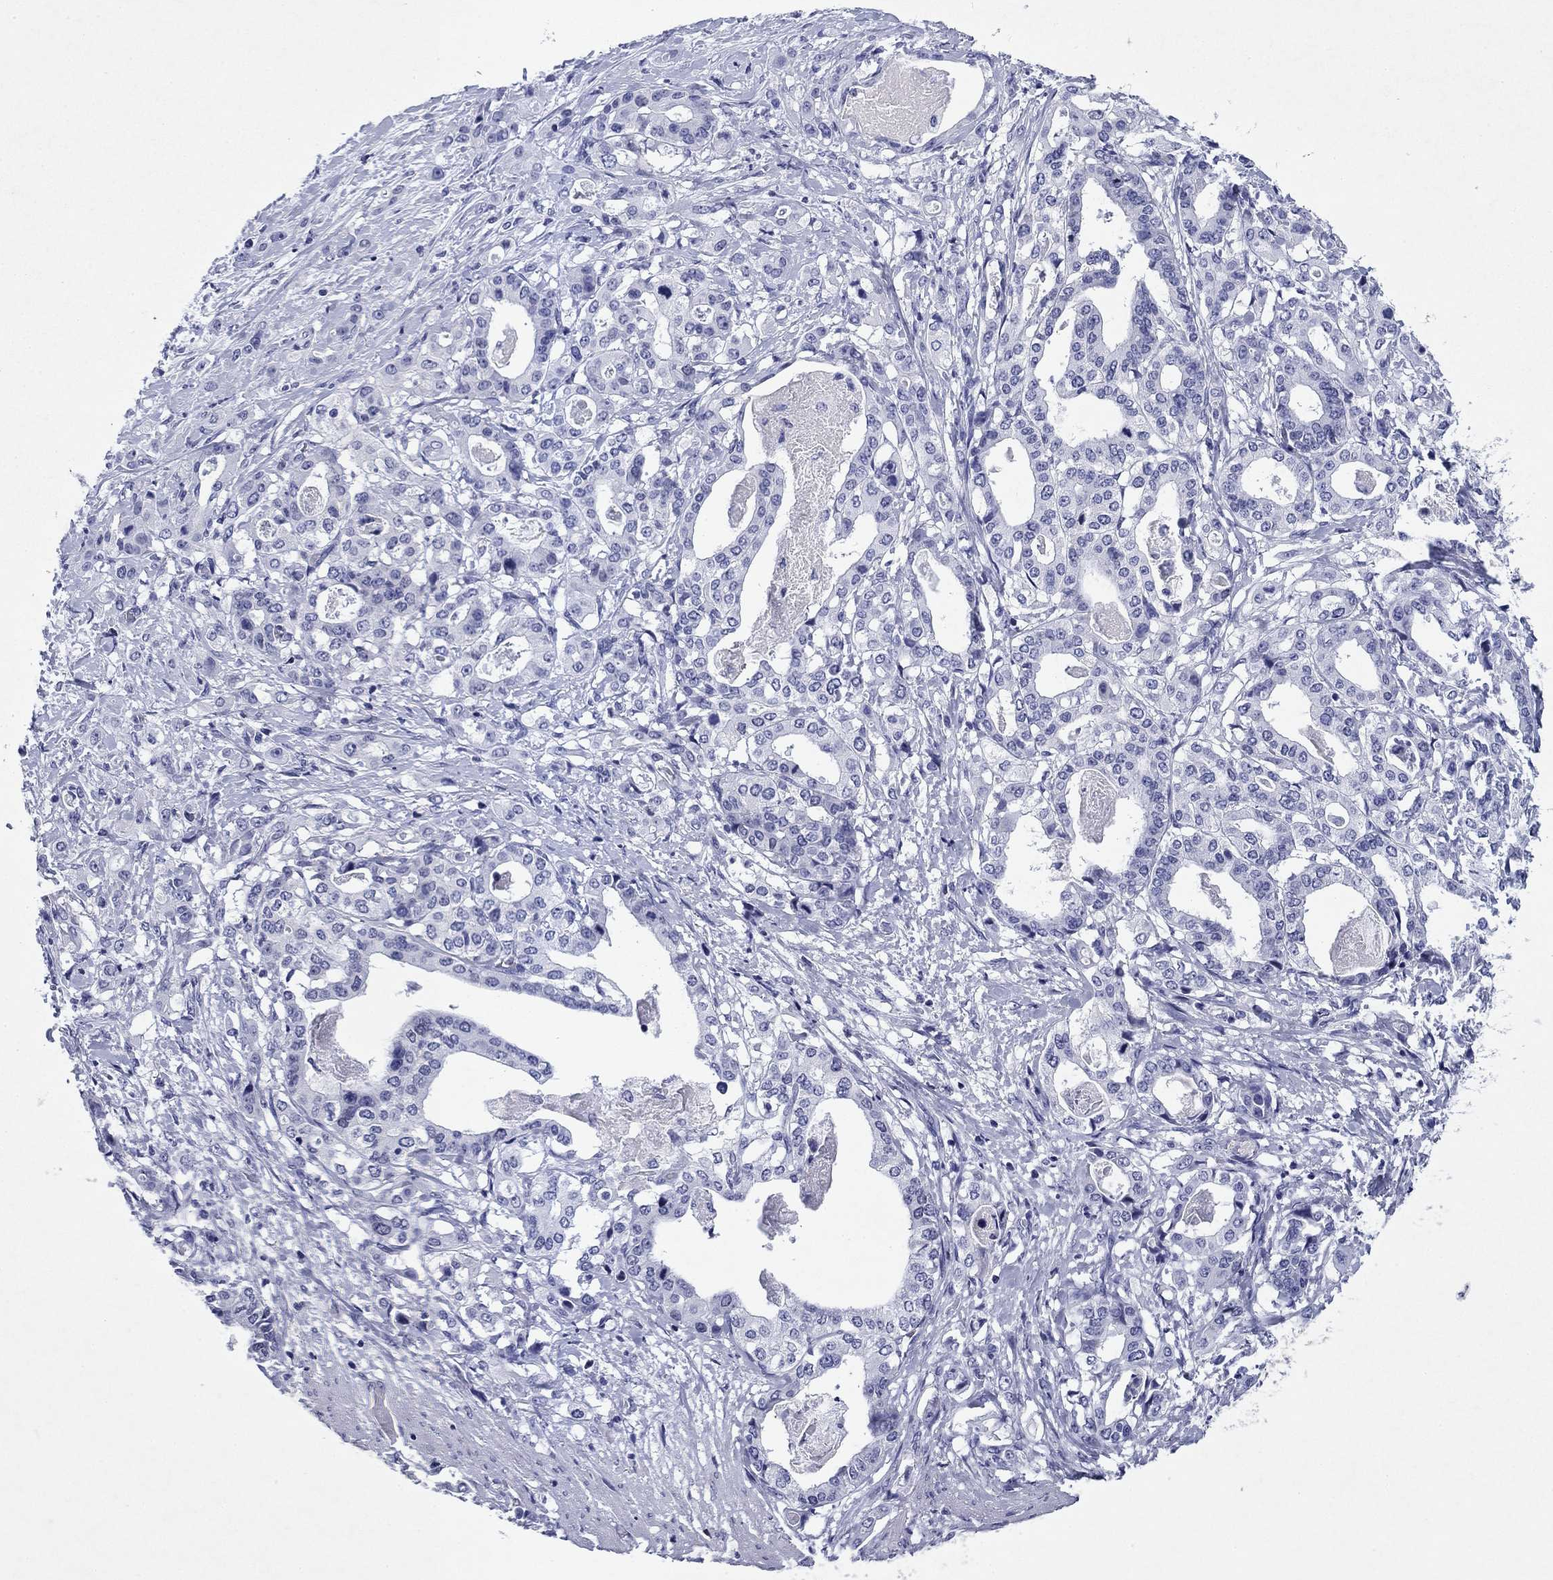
{"staining": {"intensity": "negative", "quantity": "none", "location": "none"}, "tissue": "stomach cancer", "cell_type": "Tumor cells", "image_type": "cancer", "snomed": [{"axis": "morphology", "description": "Adenocarcinoma, NOS"}, {"axis": "topography", "description": "Stomach"}], "caption": "Immunohistochemical staining of stomach cancer (adenocarcinoma) exhibits no significant staining in tumor cells.", "gene": "GZMK", "patient": {"sex": "male", "age": 48}}